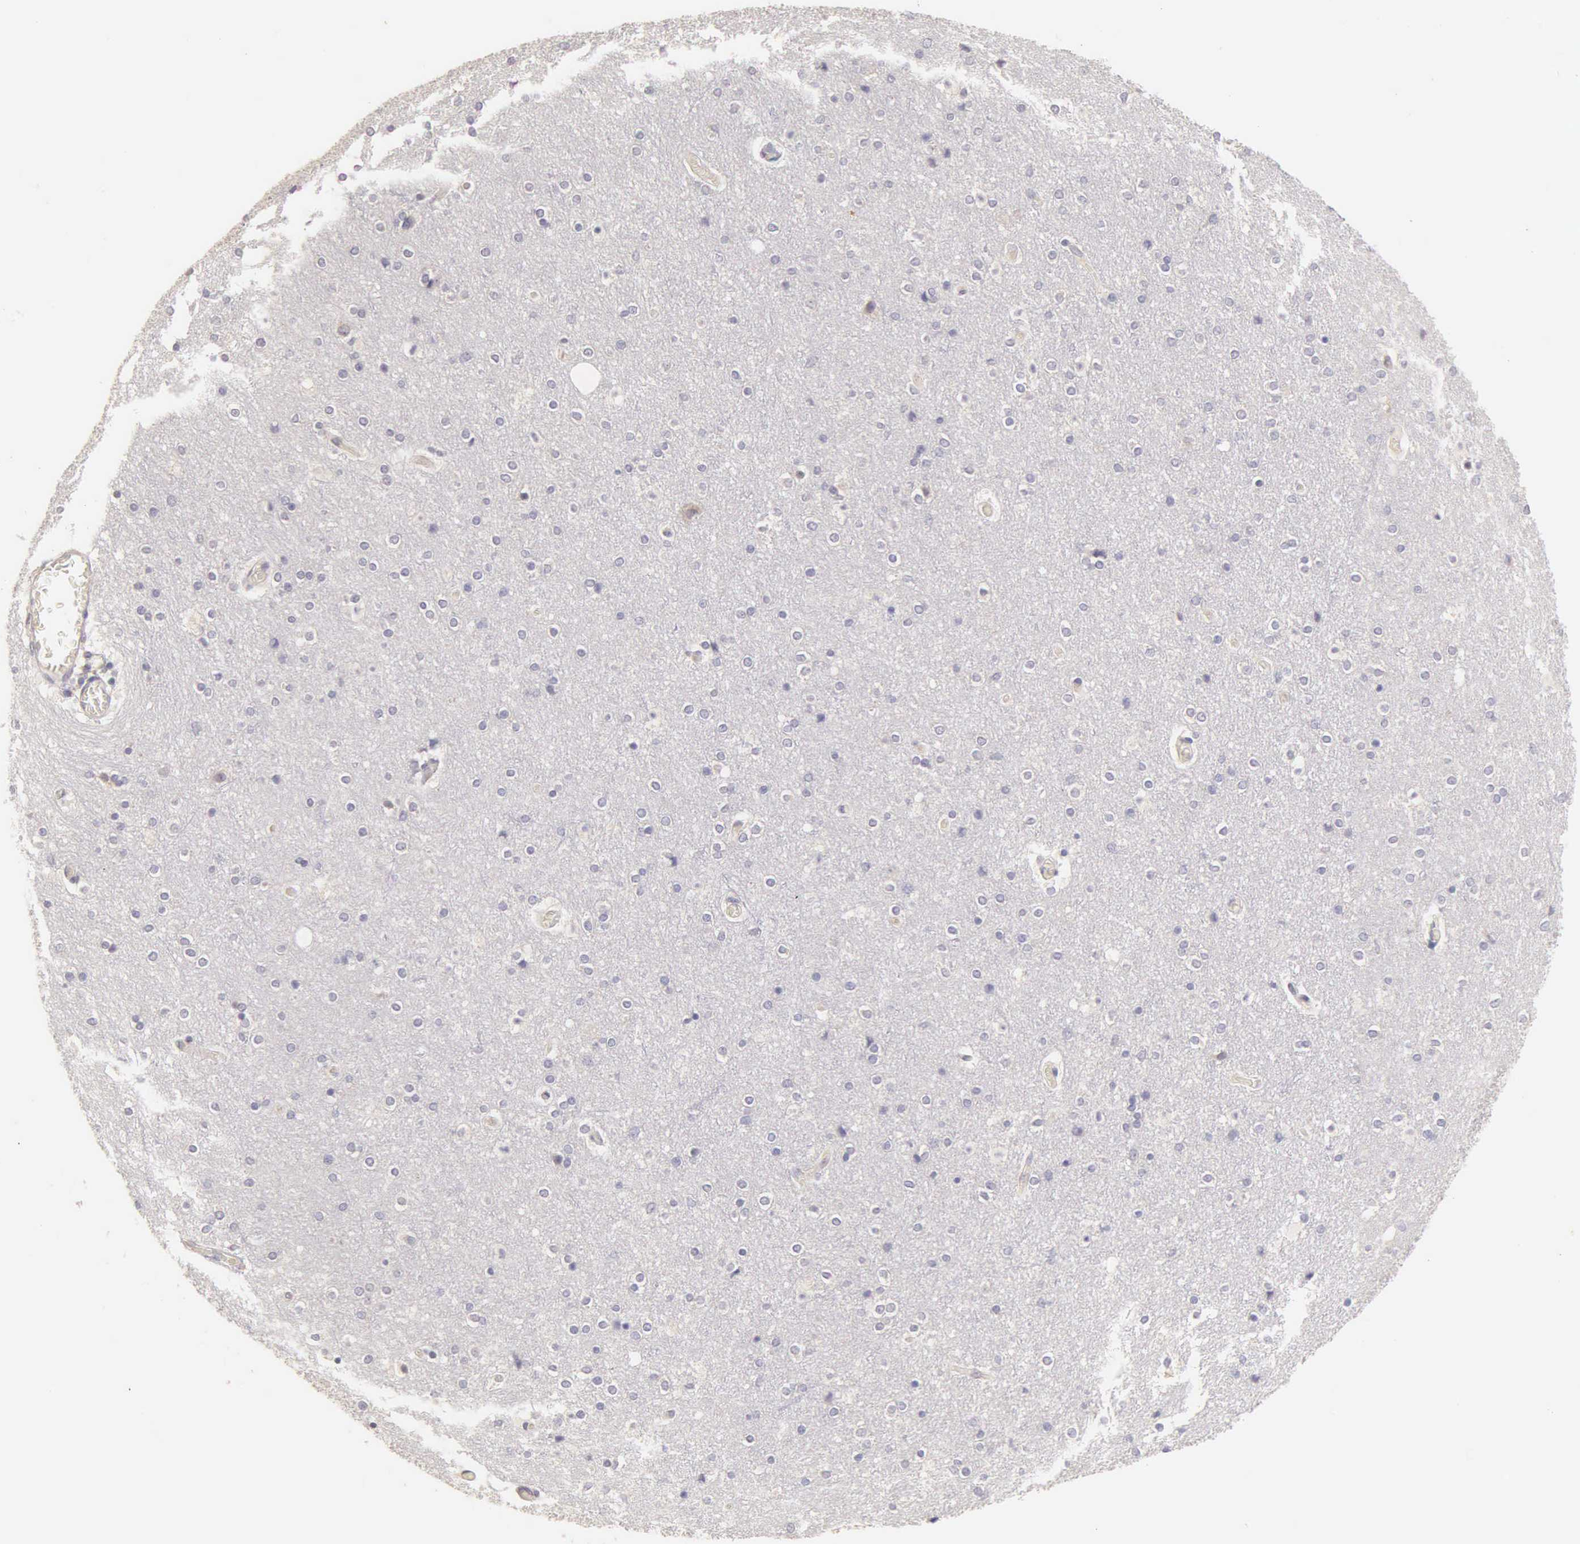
{"staining": {"intensity": "negative", "quantity": "none", "location": "none"}, "tissue": "cerebral cortex", "cell_type": "Endothelial cells", "image_type": "normal", "snomed": [{"axis": "morphology", "description": "Normal tissue, NOS"}, {"axis": "topography", "description": "Cerebral cortex"}], "caption": "Immunohistochemical staining of benign cerebral cortex shows no significant expression in endothelial cells. (DAB IHC, high magnification).", "gene": "ESR1", "patient": {"sex": "female", "age": 54}}